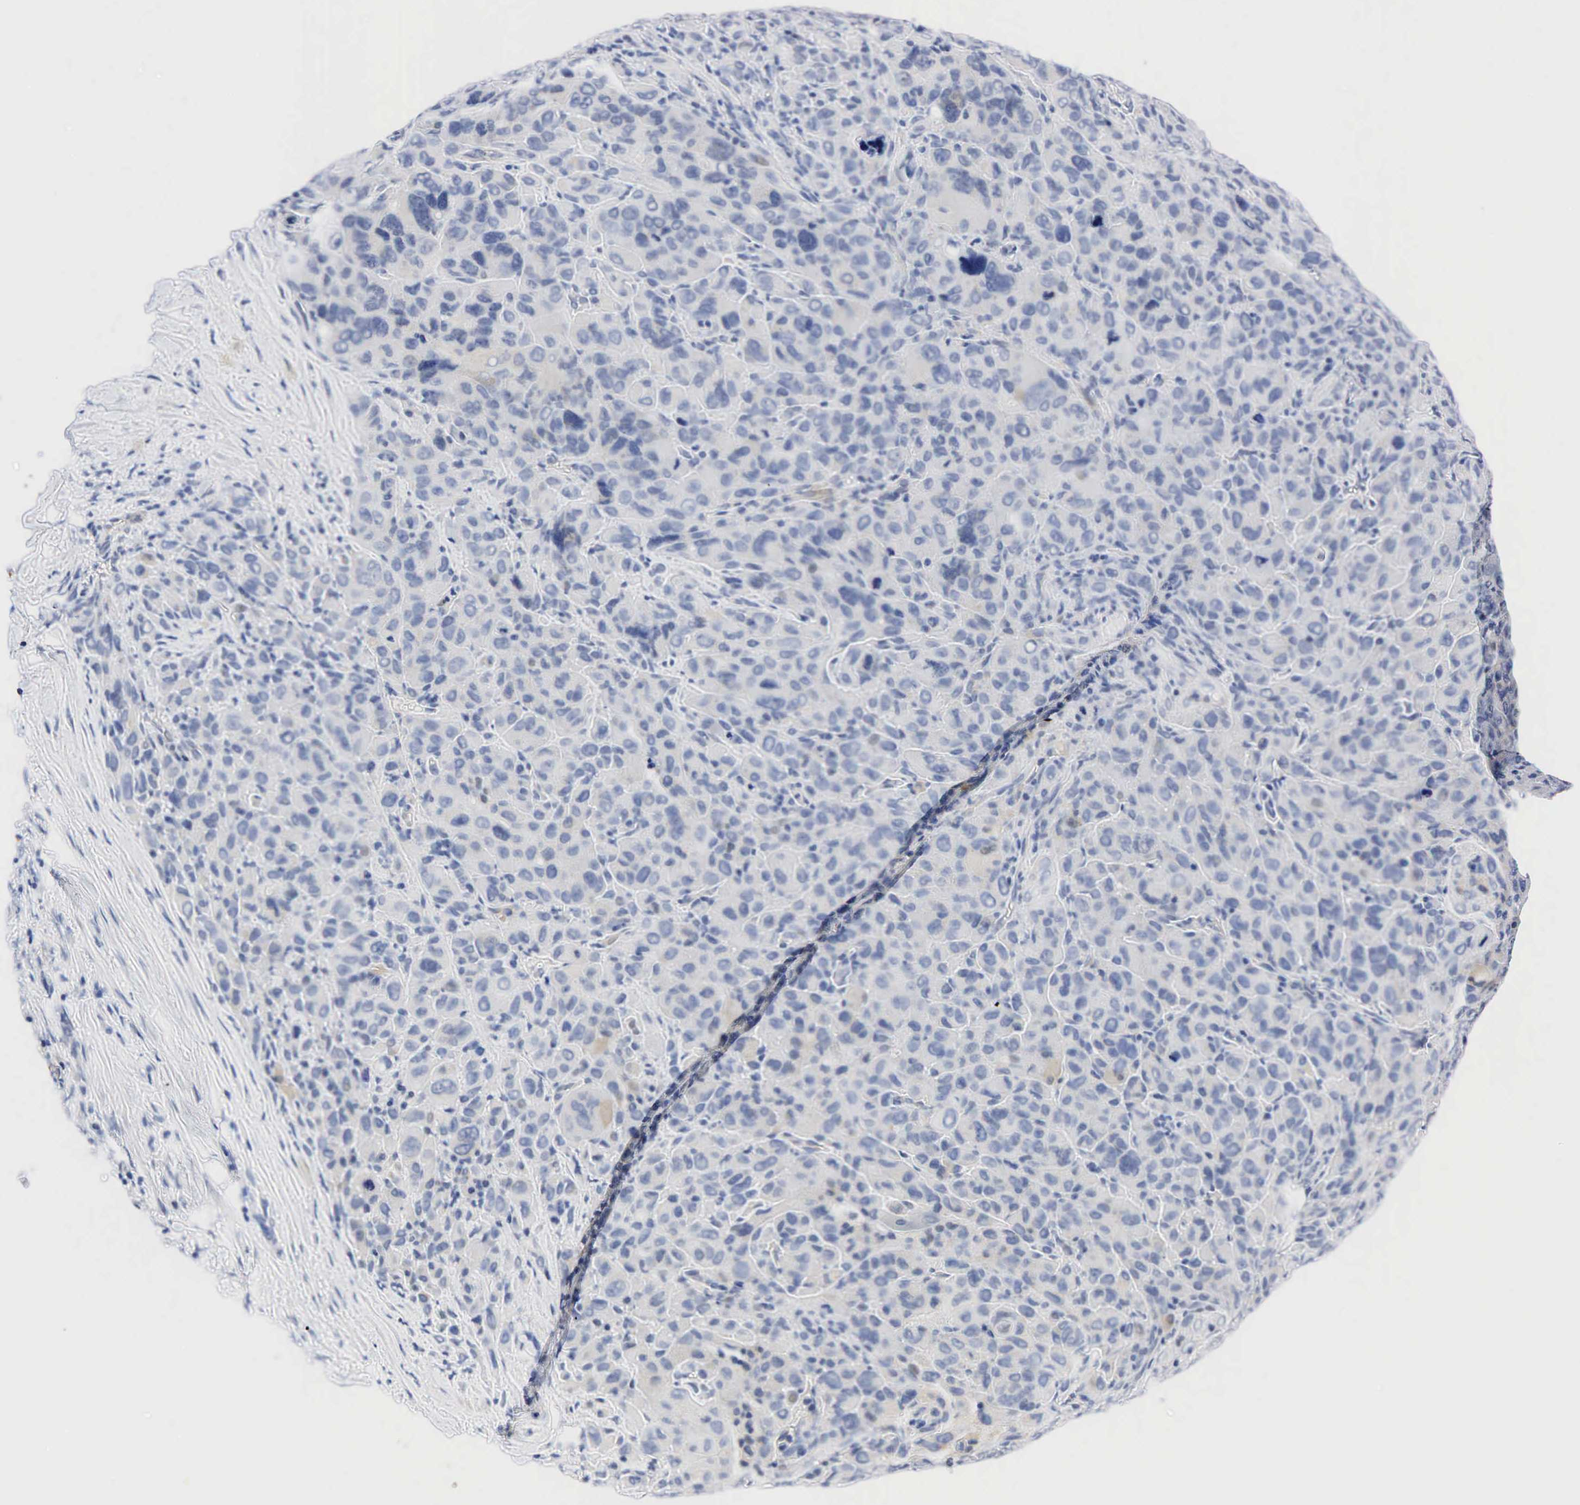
{"staining": {"intensity": "negative", "quantity": "none", "location": "none"}, "tissue": "melanoma", "cell_type": "Tumor cells", "image_type": "cancer", "snomed": [{"axis": "morphology", "description": "Malignant melanoma, Metastatic site"}, {"axis": "topography", "description": "Skin"}], "caption": "This is a photomicrograph of immunohistochemistry staining of melanoma, which shows no positivity in tumor cells.", "gene": "PGR", "patient": {"sex": "male", "age": 32}}